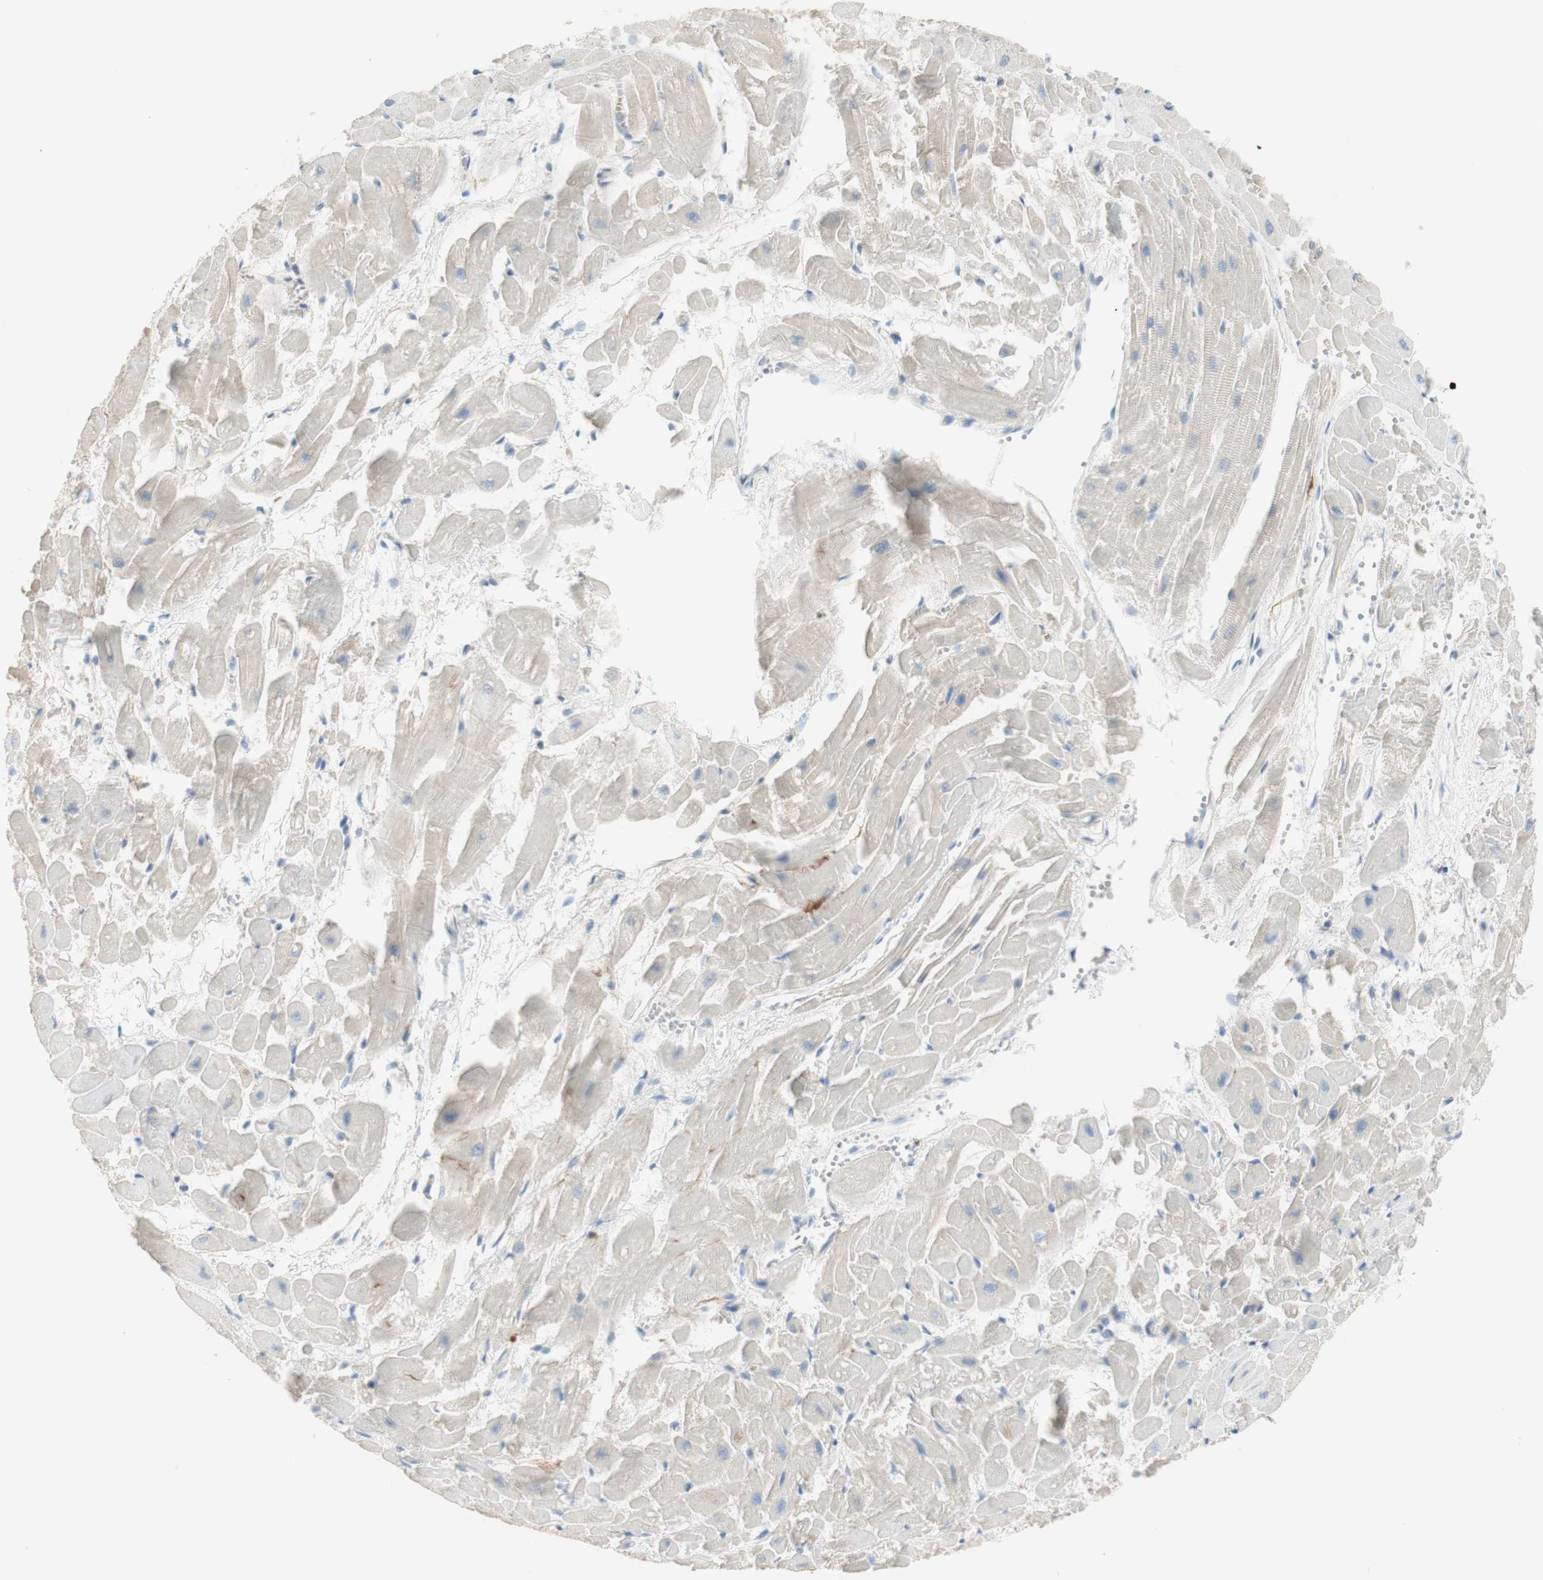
{"staining": {"intensity": "negative", "quantity": "none", "location": "none"}, "tissue": "heart muscle", "cell_type": "Cardiomyocytes", "image_type": "normal", "snomed": [{"axis": "morphology", "description": "Normal tissue, NOS"}, {"axis": "topography", "description": "Heart"}], "caption": "Immunohistochemical staining of normal human heart muscle reveals no significant positivity in cardiomyocytes. (IHC, brightfield microscopy, high magnification).", "gene": "MANEA", "patient": {"sex": "female", "age": 19}}